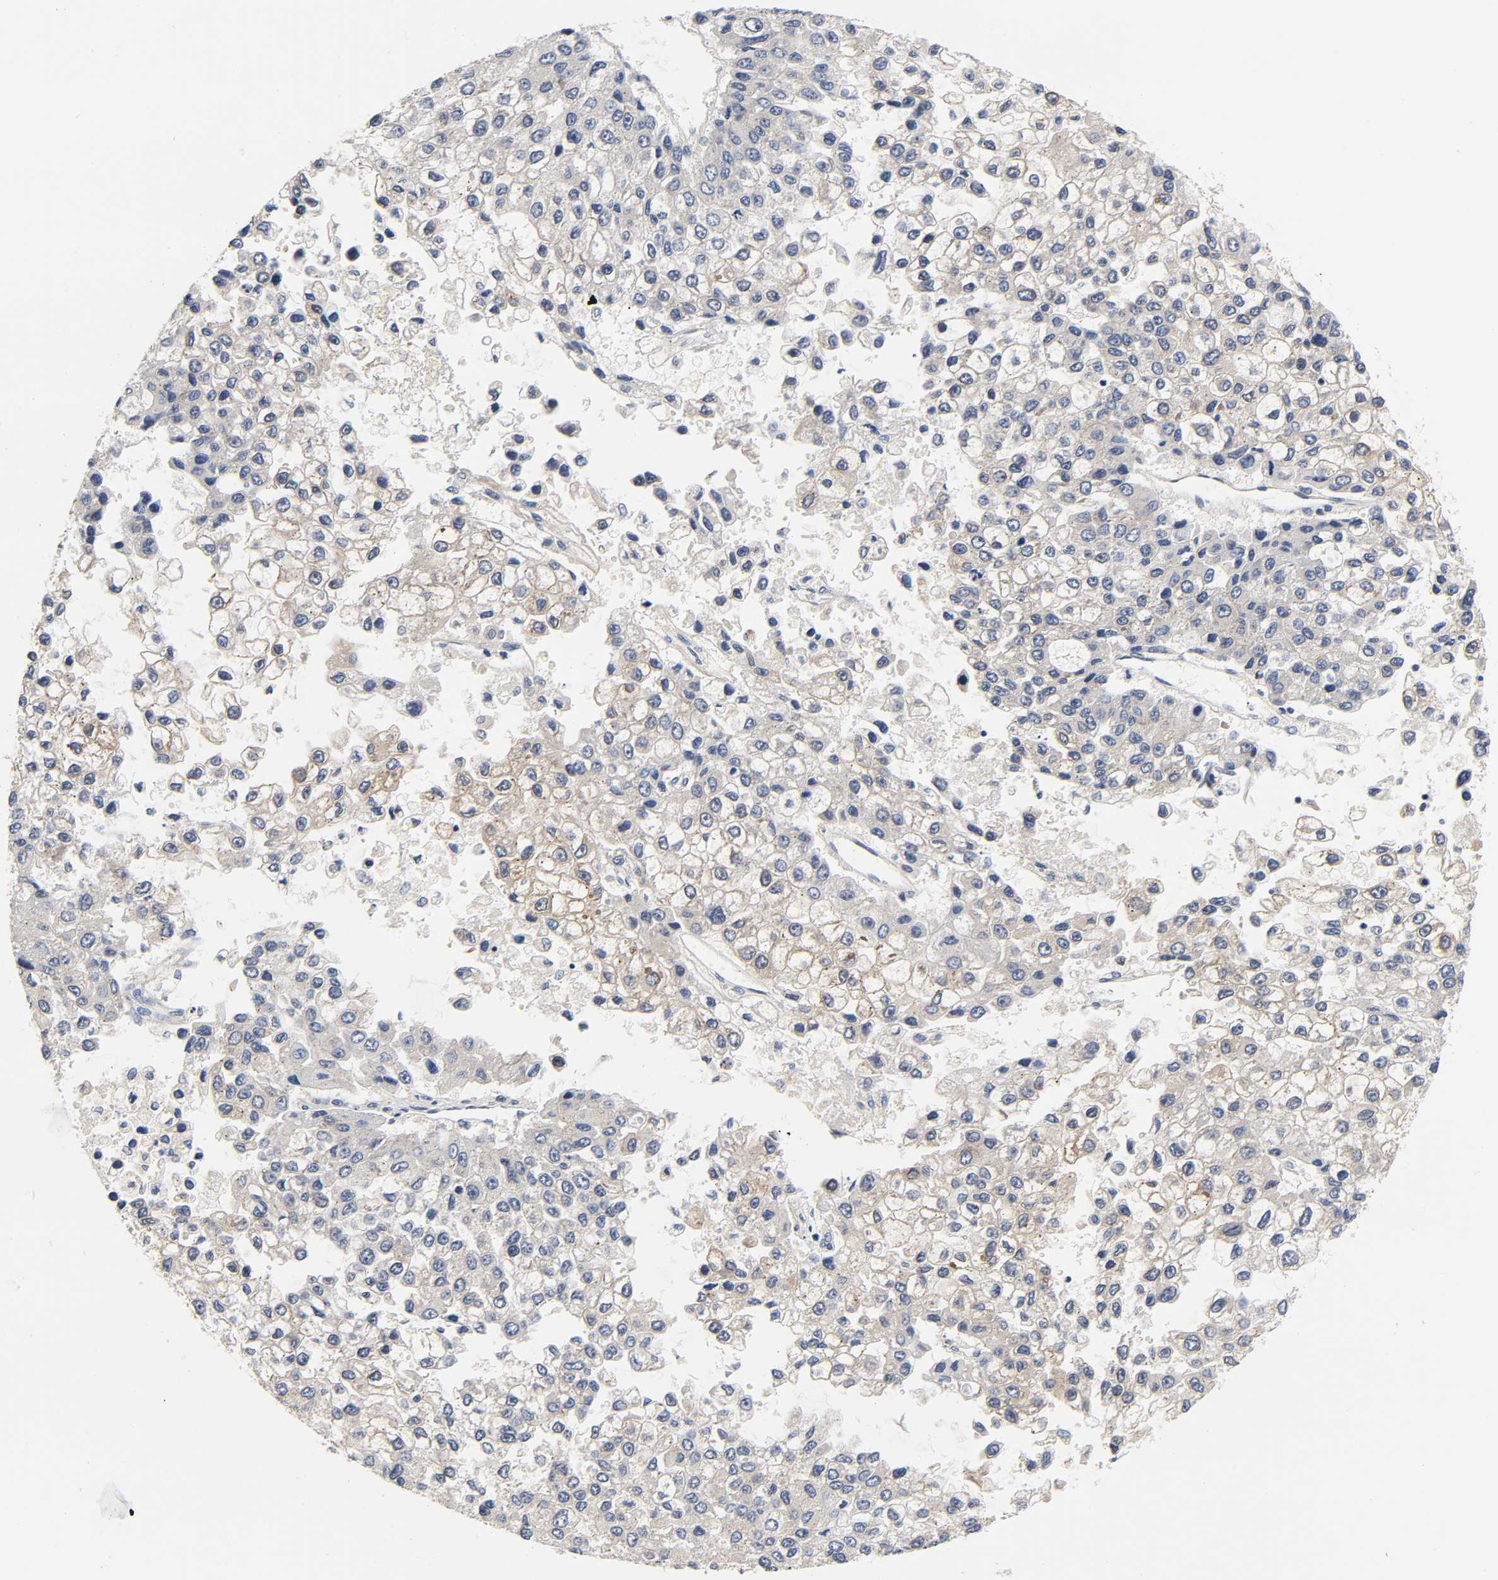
{"staining": {"intensity": "weak", "quantity": ">75%", "location": "cytoplasmic/membranous"}, "tissue": "liver cancer", "cell_type": "Tumor cells", "image_type": "cancer", "snomed": [{"axis": "morphology", "description": "Carcinoma, Hepatocellular, NOS"}, {"axis": "topography", "description": "Liver"}], "caption": "Immunohistochemistry (IHC) (DAB) staining of liver cancer (hepatocellular carcinoma) reveals weak cytoplasmic/membranous protein positivity in approximately >75% of tumor cells. (Stains: DAB in brown, nuclei in blue, Microscopy: brightfield microscopy at high magnification).", "gene": "FYN", "patient": {"sex": "female", "age": 66}}